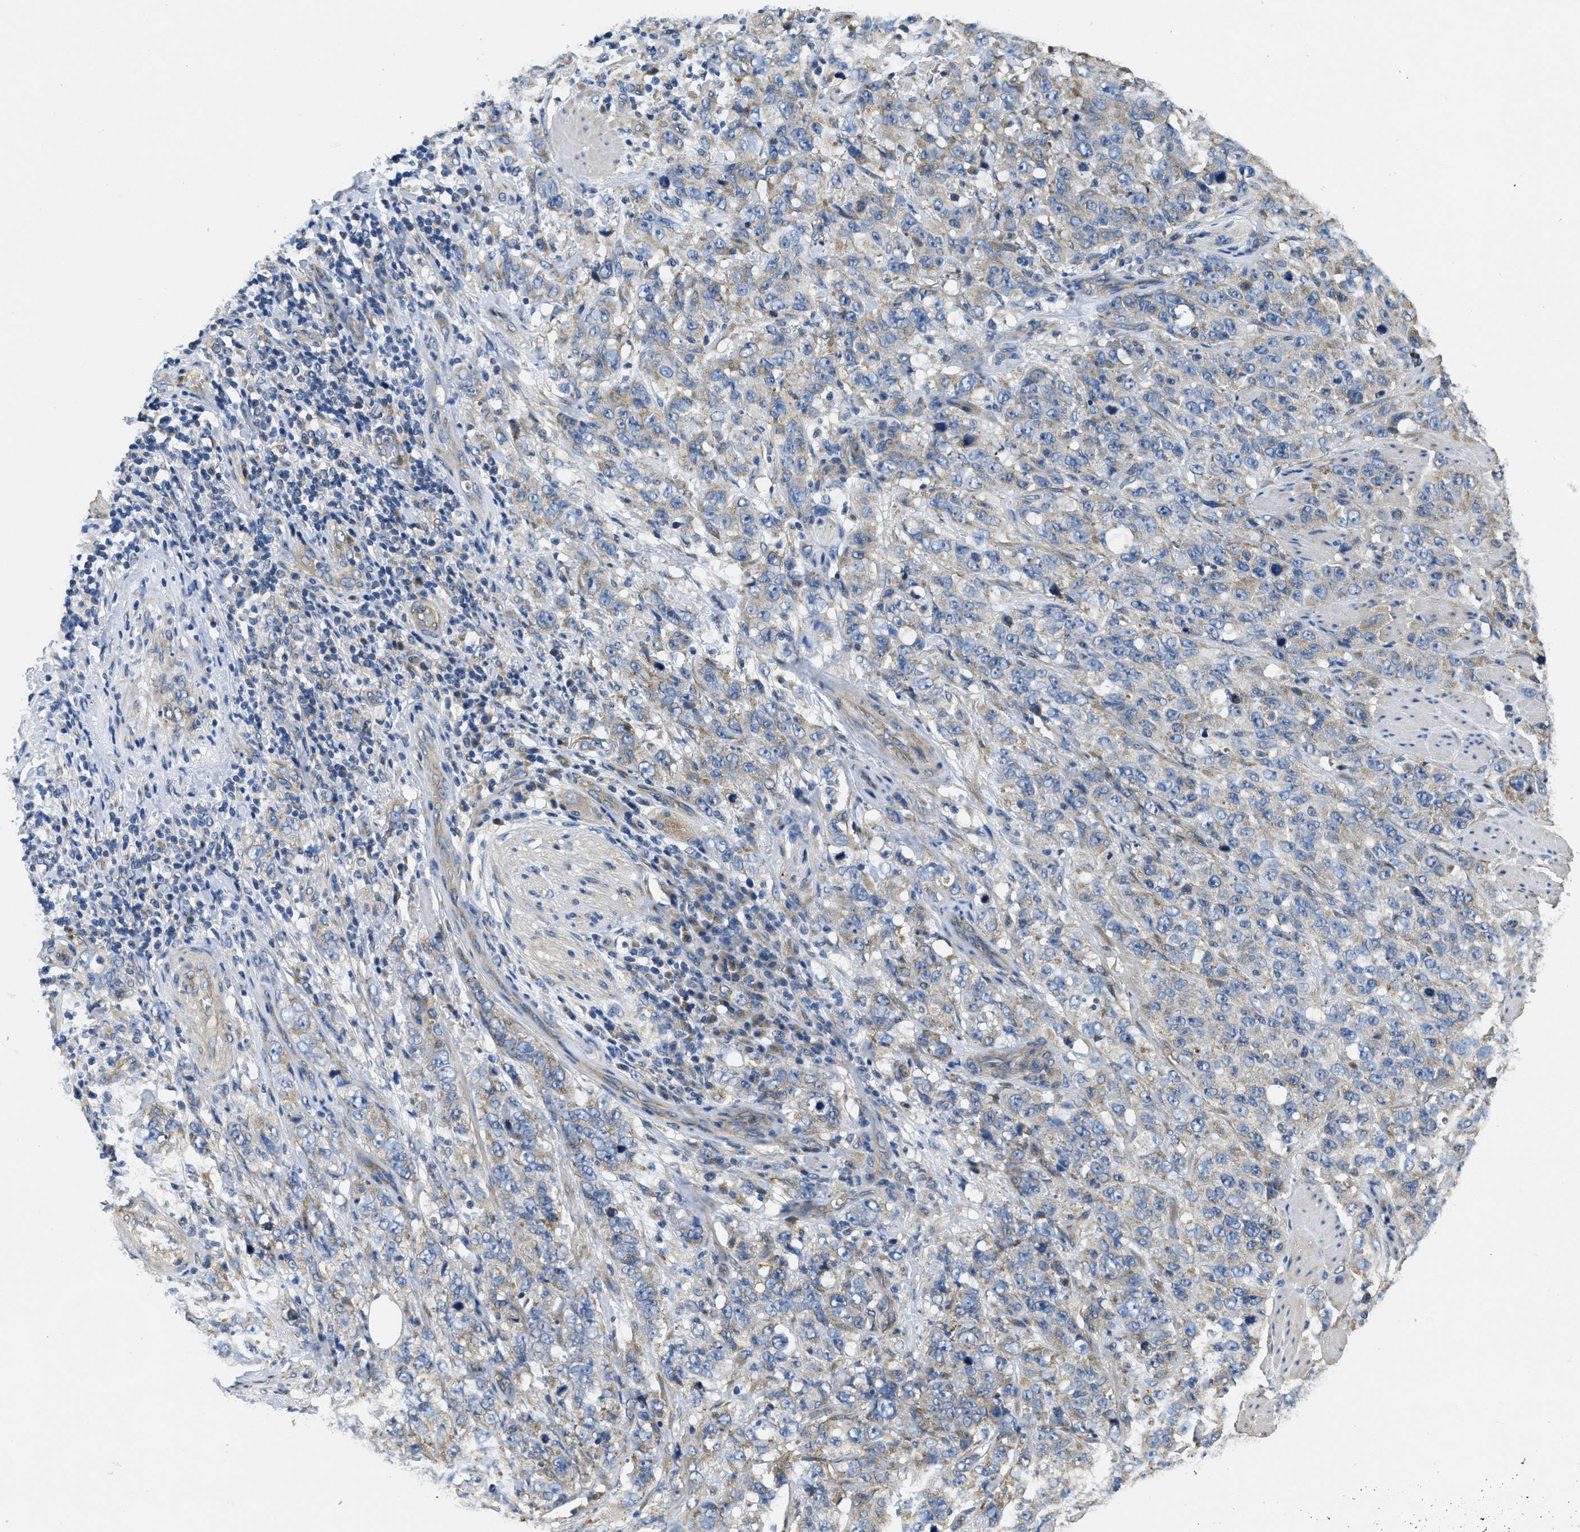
{"staining": {"intensity": "weak", "quantity": "<25%", "location": "cytoplasmic/membranous"}, "tissue": "stomach cancer", "cell_type": "Tumor cells", "image_type": "cancer", "snomed": [{"axis": "morphology", "description": "Adenocarcinoma, NOS"}, {"axis": "topography", "description": "Stomach"}], "caption": "An IHC histopathology image of stomach adenocarcinoma is shown. There is no staining in tumor cells of stomach adenocarcinoma.", "gene": "TOMM70", "patient": {"sex": "male", "age": 48}}